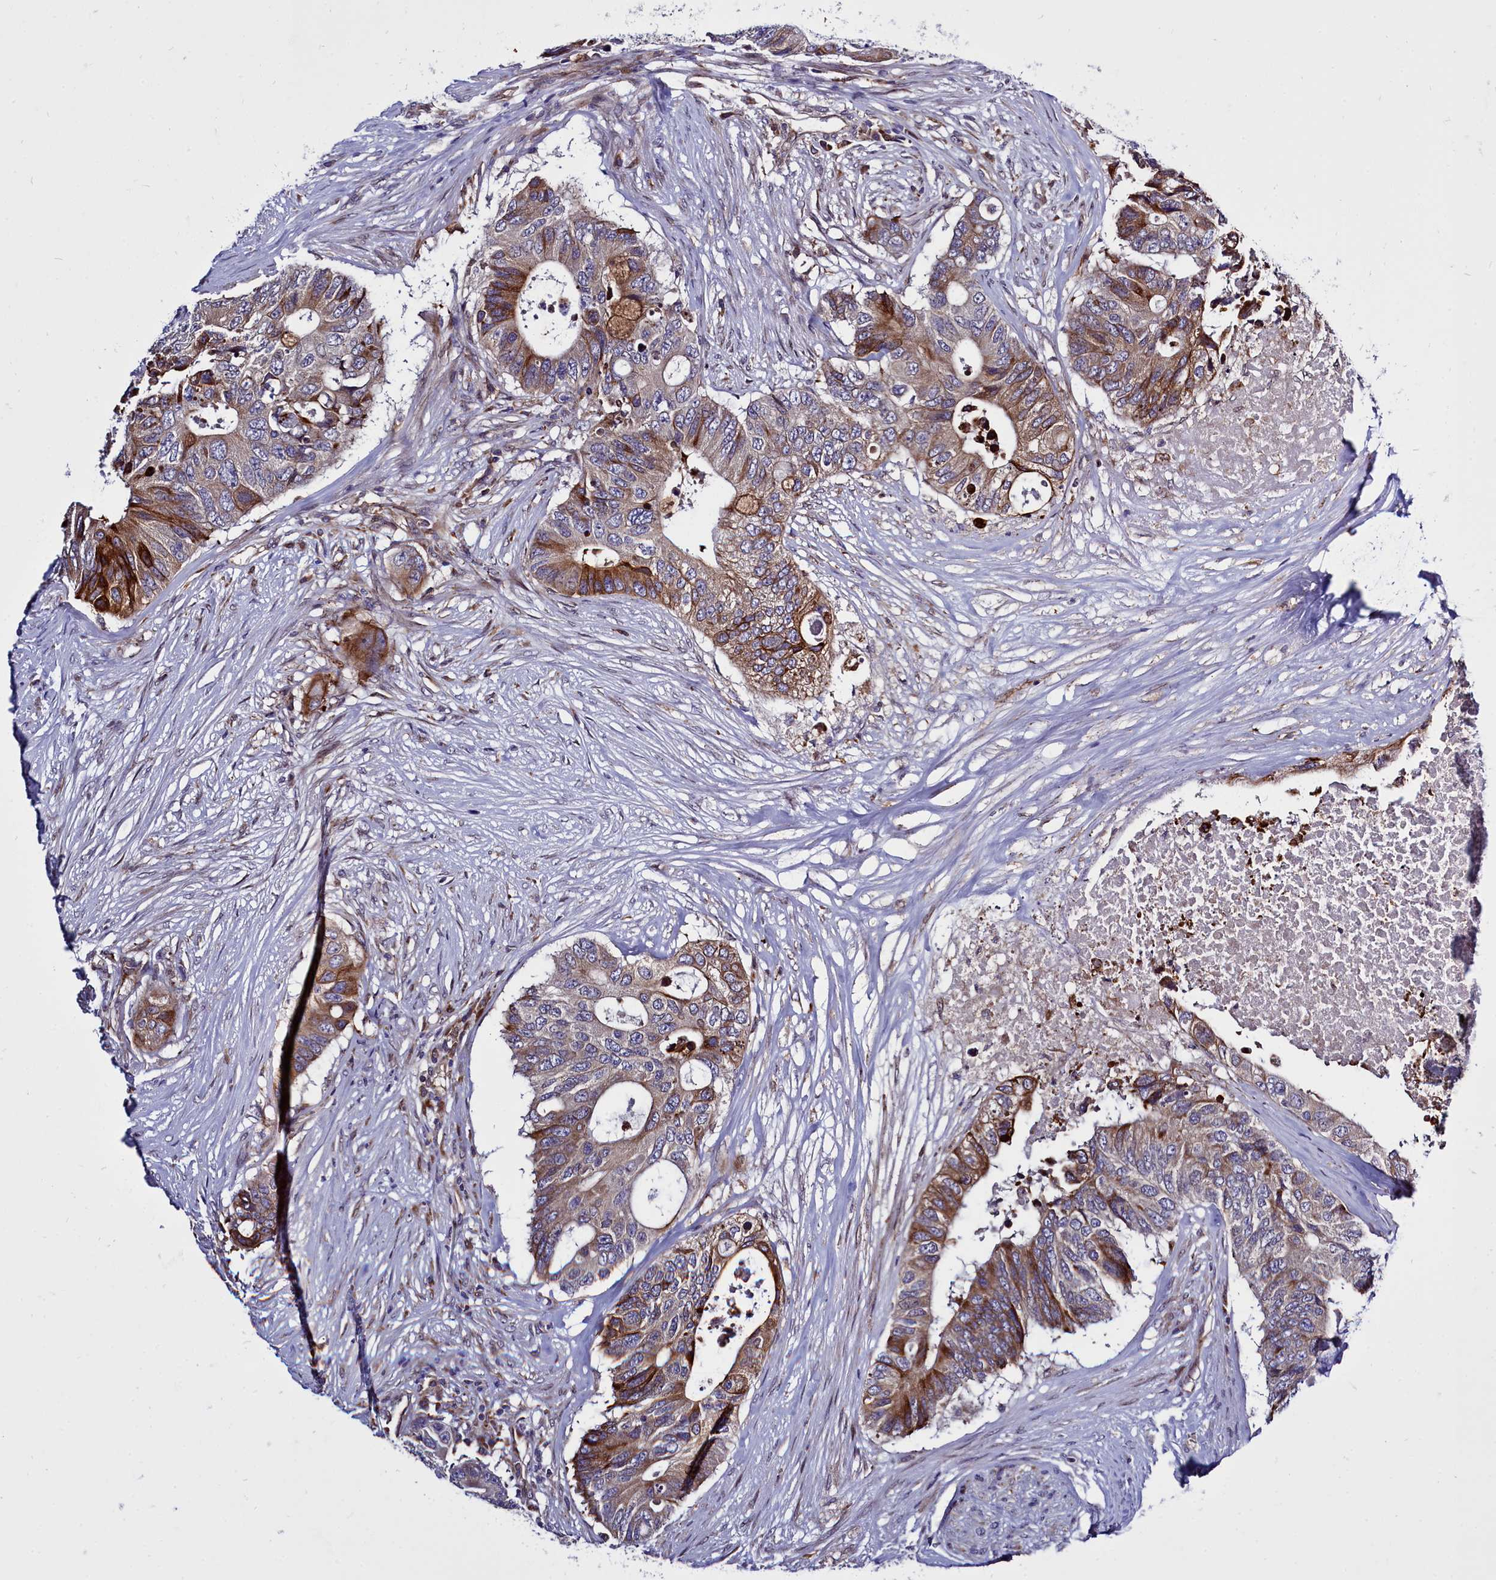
{"staining": {"intensity": "moderate", "quantity": "25%-75%", "location": "cytoplasmic/membranous"}, "tissue": "colorectal cancer", "cell_type": "Tumor cells", "image_type": "cancer", "snomed": [{"axis": "morphology", "description": "Adenocarcinoma, NOS"}, {"axis": "topography", "description": "Colon"}], "caption": "Colorectal adenocarcinoma stained for a protein displays moderate cytoplasmic/membranous positivity in tumor cells.", "gene": "RAPGEF4", "patient": {"sex": "male", "age": 71}}